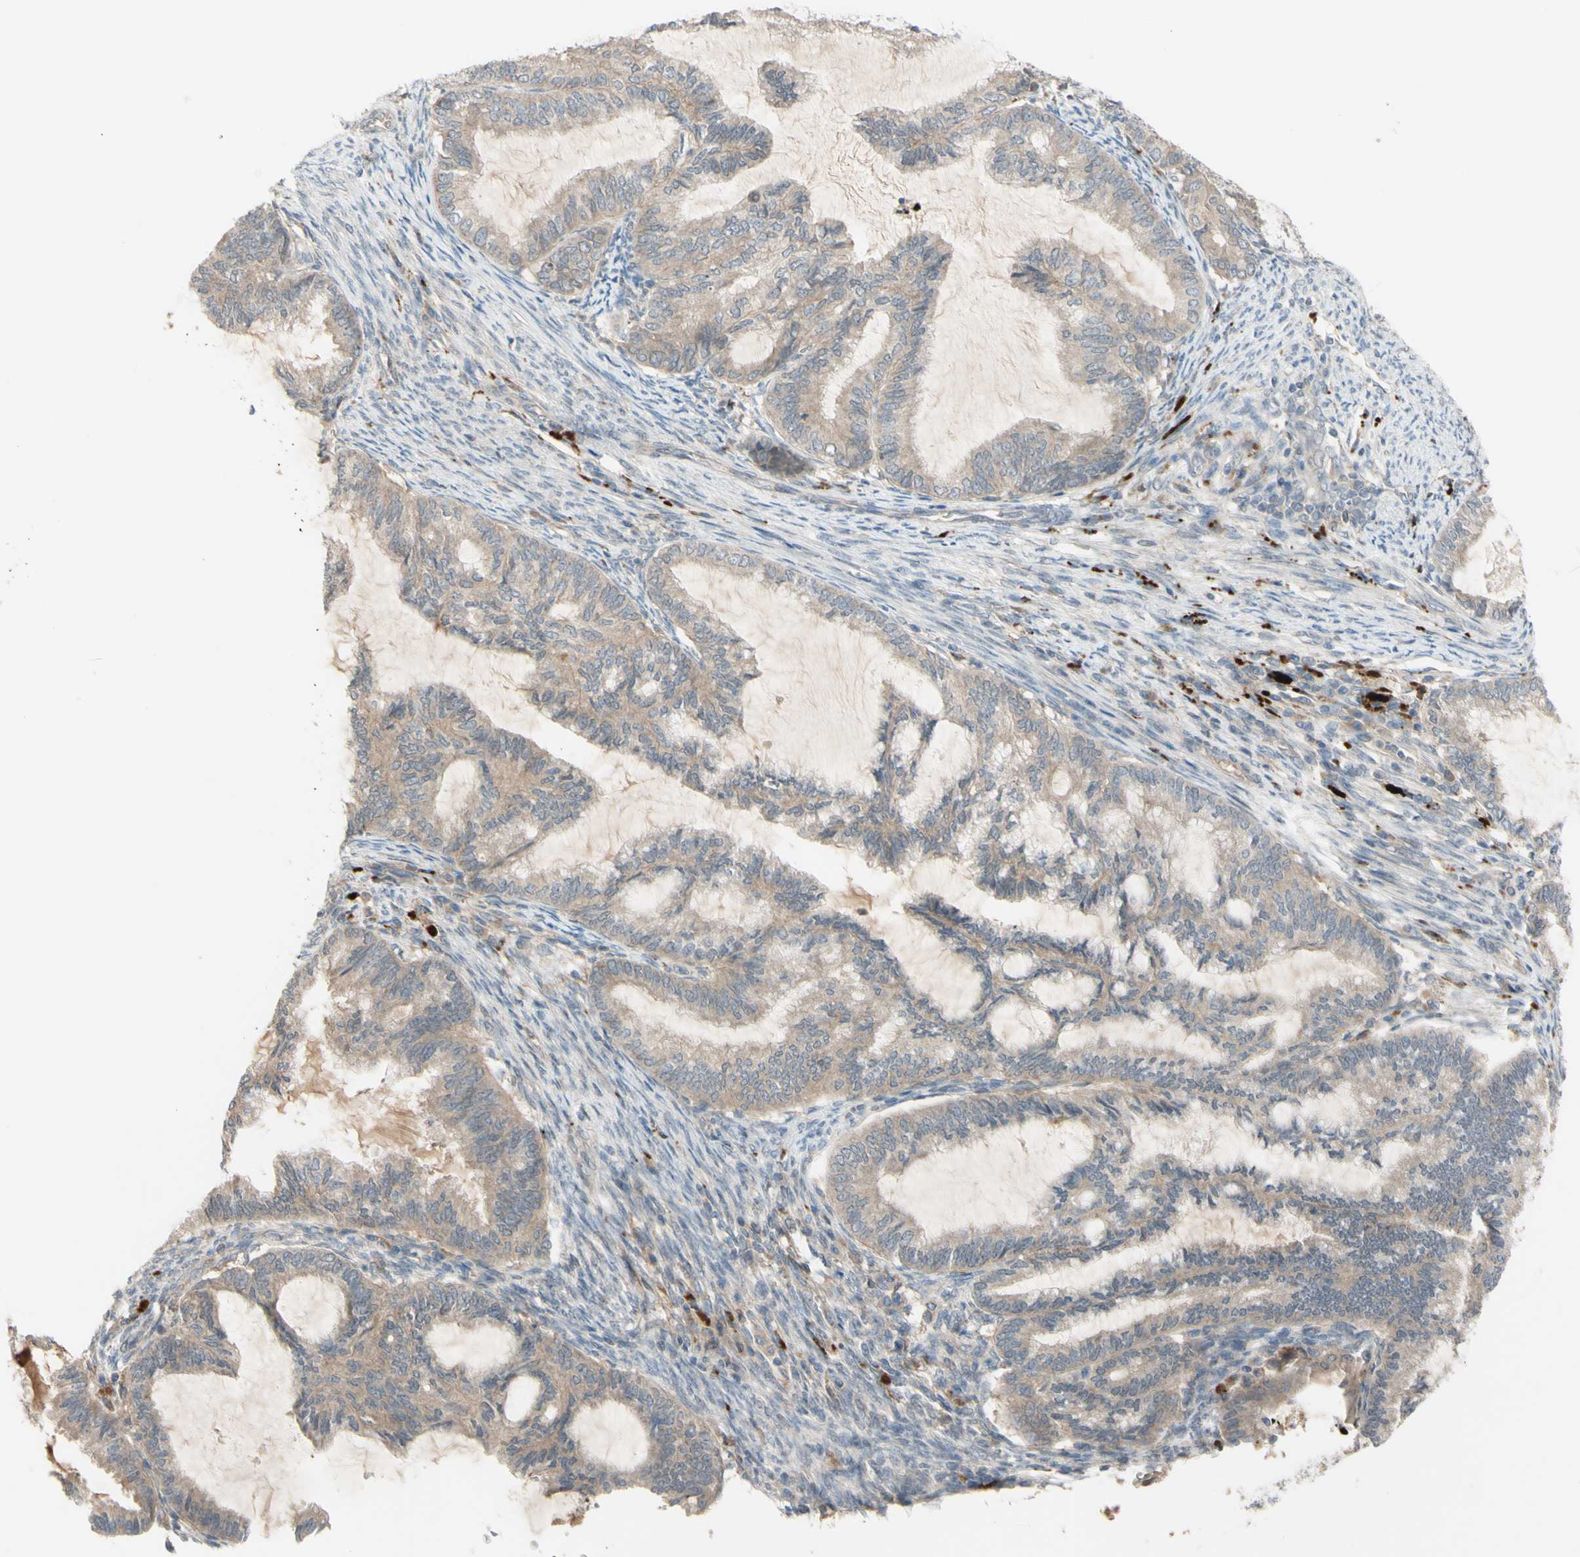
{"staining": {"intensity": "weak", "quantity": ">75%", "location": "cytoplasmic/membranous"}, "tissue": "cervical cancer", "cell_type": "Tumor cells", "image_type": "cancer", "snomed": [{"axis": "morphology", "description": "Normal tissue, NOS"}, {"axis": "morphology", "description": "Adenocarcinoma, NOS"}, {"axis": "topography", "description": "Cervix"}, {"axis": "topography", "description": "Endometrium"}], "caption": "Protein staining reveals weak cytoplasmic/membranous expression in about >75% of tumor cells in cervical cancer. (DAB (3,3'-diaminobenzidine) = brown stain, brightfield microscopy at high magnification).", "gene": "AFP", "patient": {"sex": "female", "age": 86}}